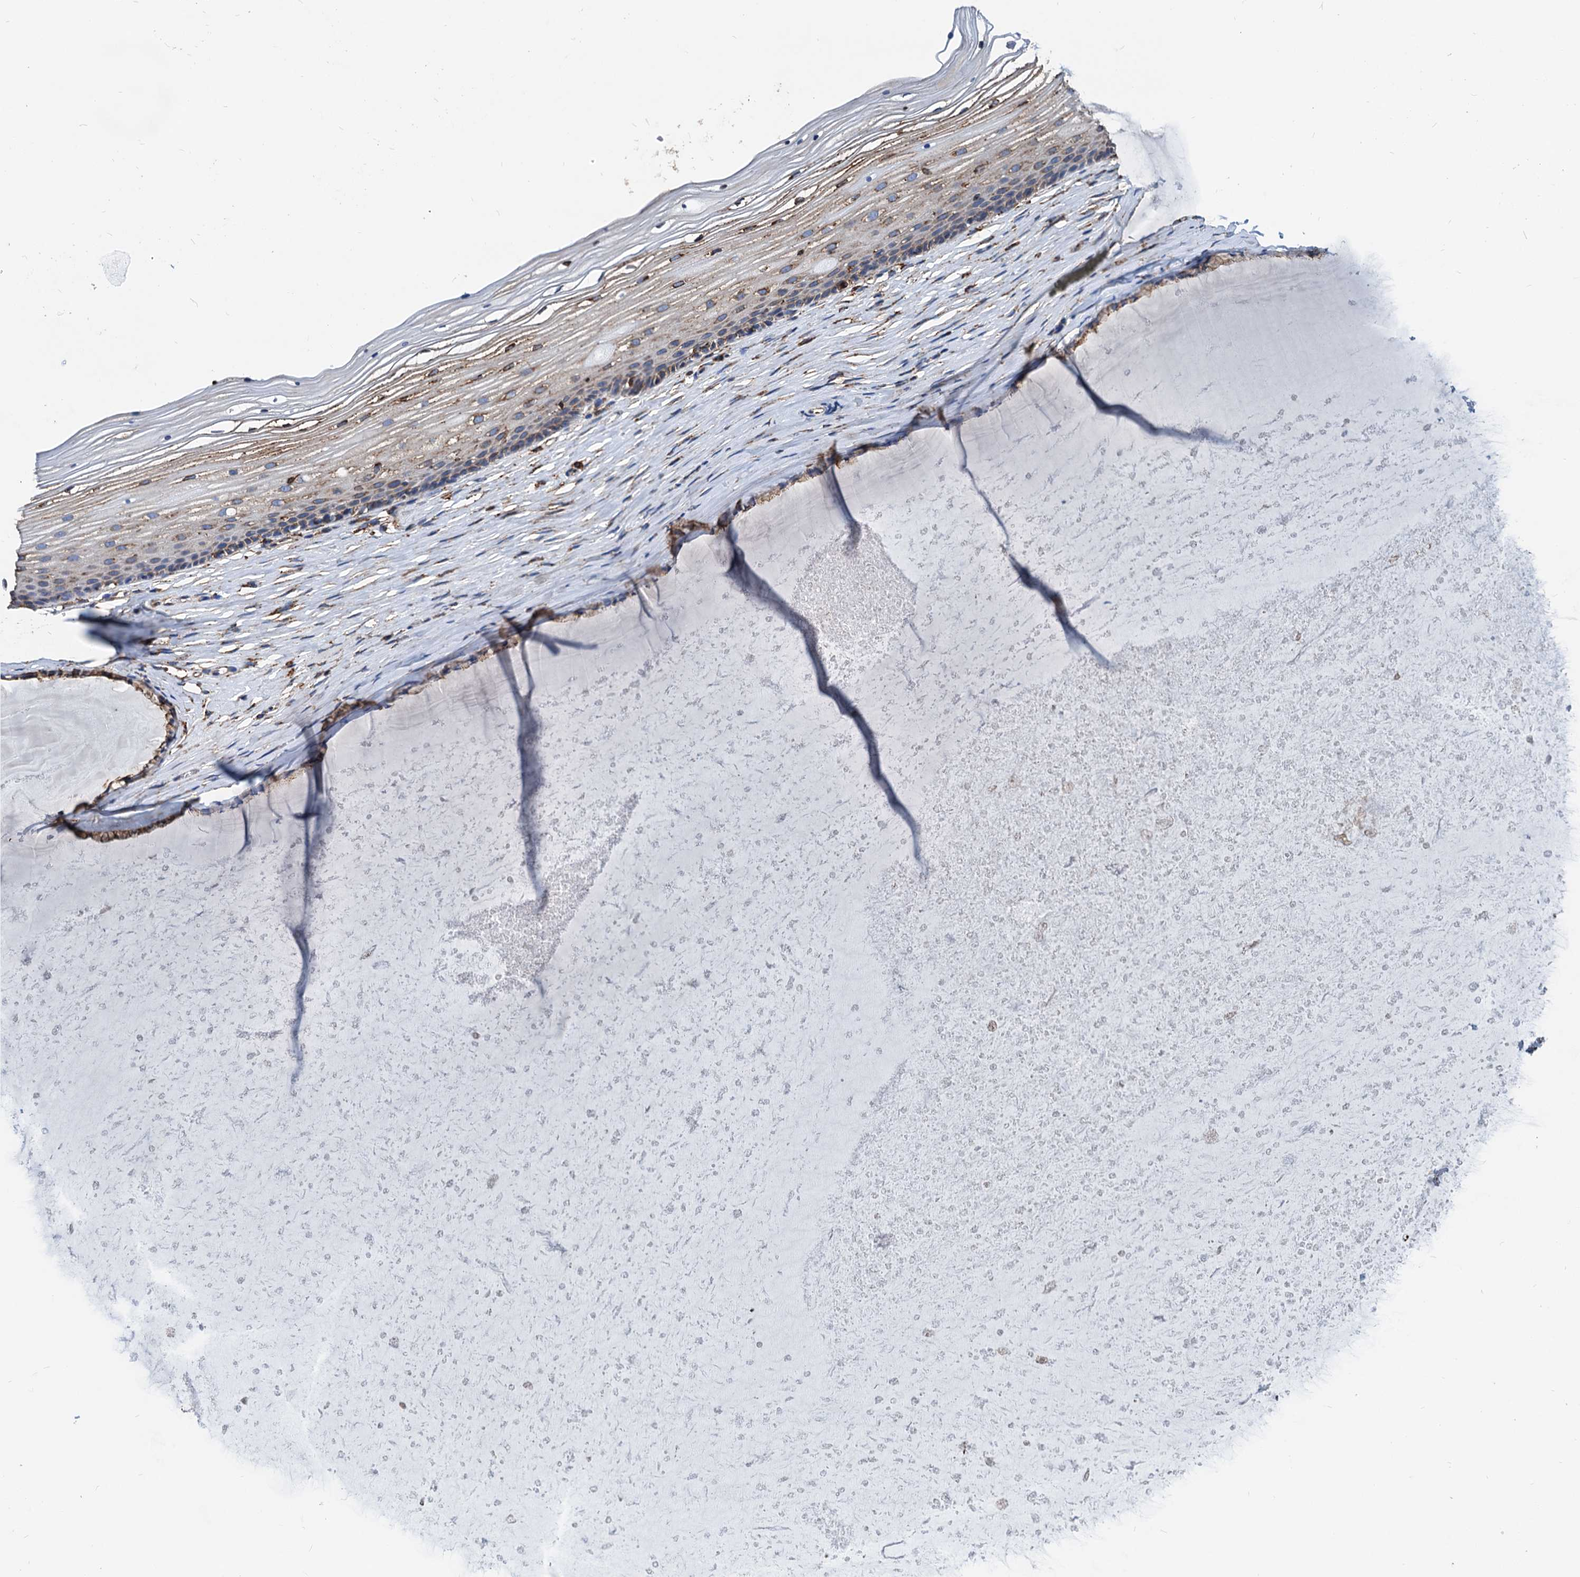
{"staining": {"intensity": "weak", "quantity": "<25%", "location": "cytoplasmic/membranous"}, "tissue": "vagina", "cell_type": "Squamous epithelial cells", "image_type": "normal", "snomed": [{"axis": "morphology", "description": "Normal tissue, NOS"}, {"axis": "topography", "description": "Vagina"}, {"axis": "topography", "description": "Cervix"}], "caption": "This is an IHC micrograph of normal human vagina. There is no expression in squamous epithelial cells.", "gene": "HSPA5", "patient": {"sex": "female", "age": 40}}